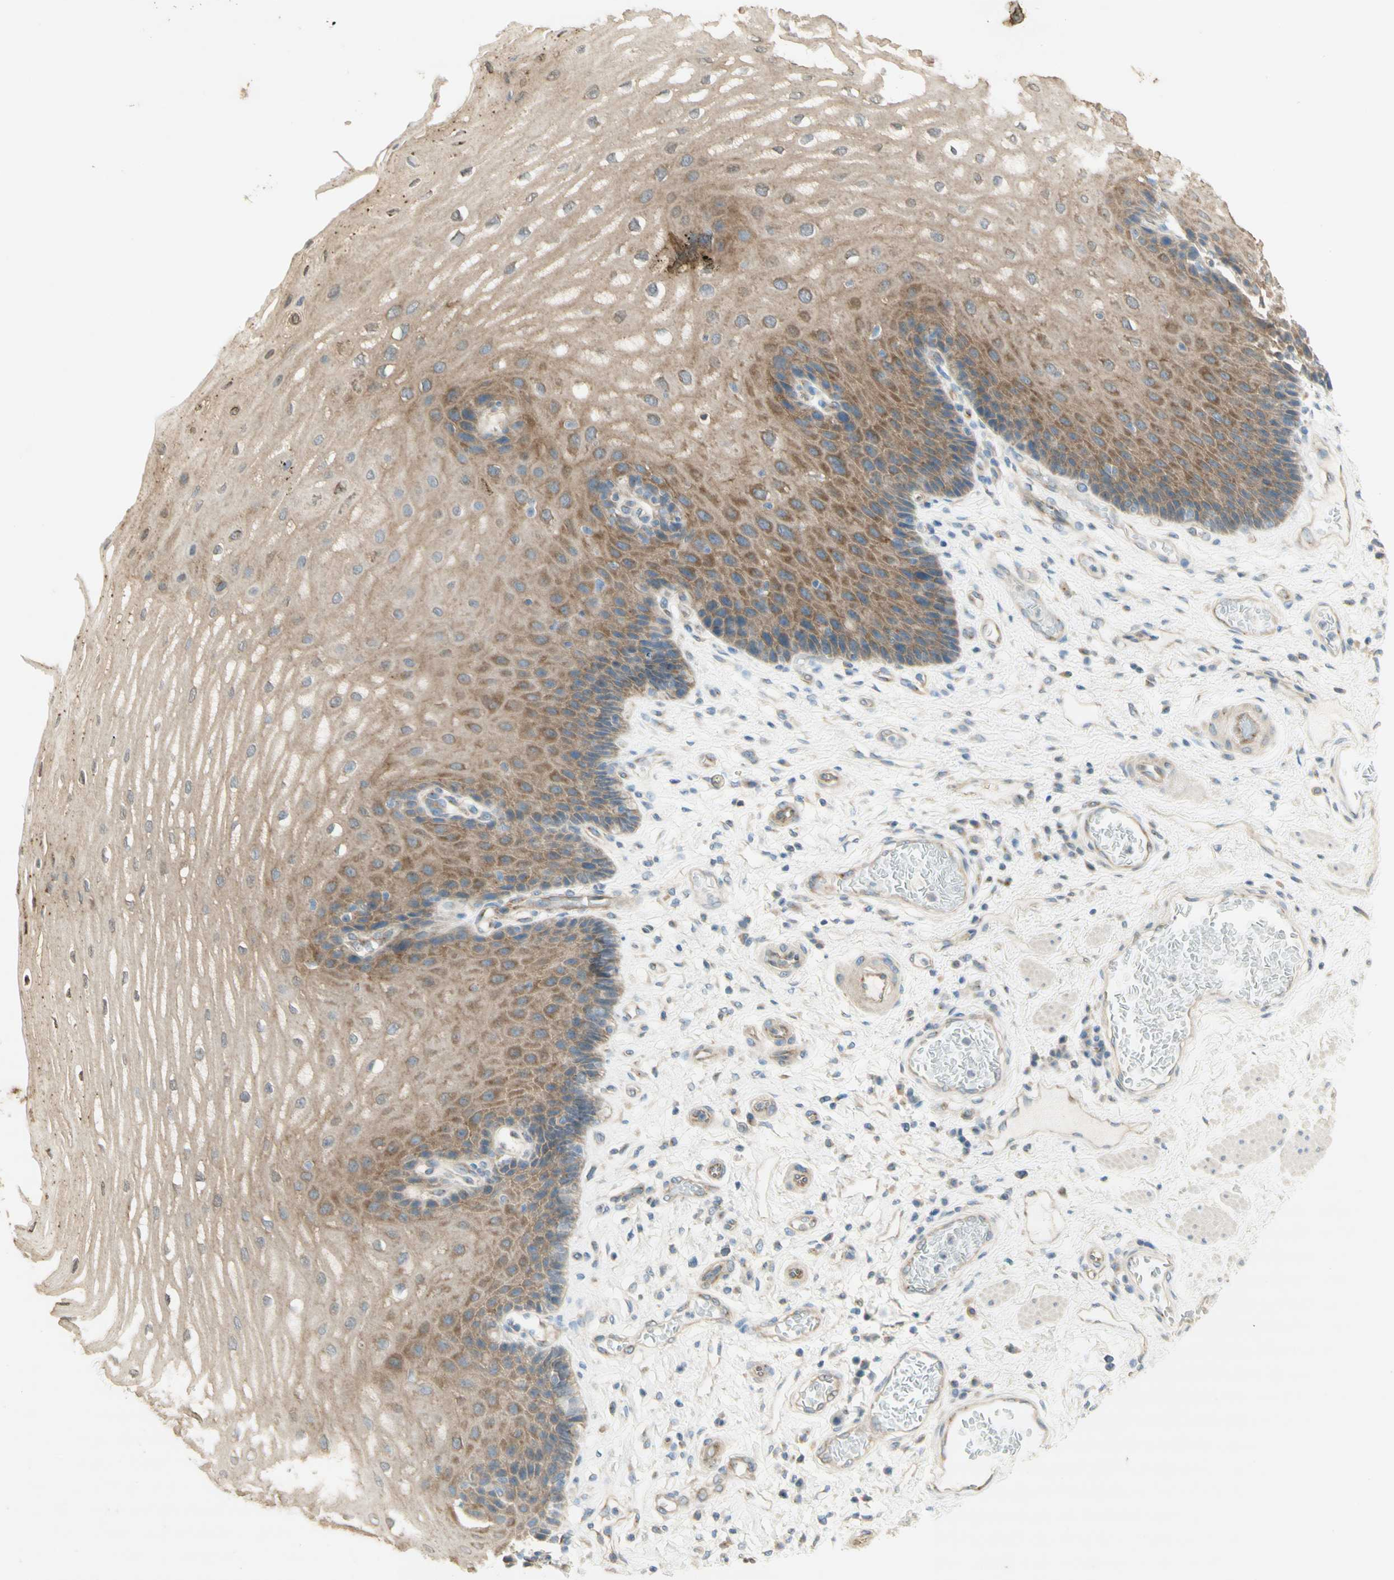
{"staining": {"intensity": "weak", "quantity": ">75%", "location": "cytoplasmic/membranous"}, "tissue": "esophagus", "cell_type": "Squamous epithelial cells", "image_type": "normal", "snomed": [{"axis": "morphology", "description": "Normal tissue, NOS"}, {"axis": "topography", "description": "Esophagus"}], "caption": "Weak cytoplasmic/membranous expression is appreciated in approximately >75% of squamous epithelial cells in benign esophagus. The staining is performed using DAB brown chromogen to label protein expression. The nuclei are counter-stained blue using hematoxylin.", "gene": "DYNC1H1", "patient": {"sex": "male", "age": 54}}